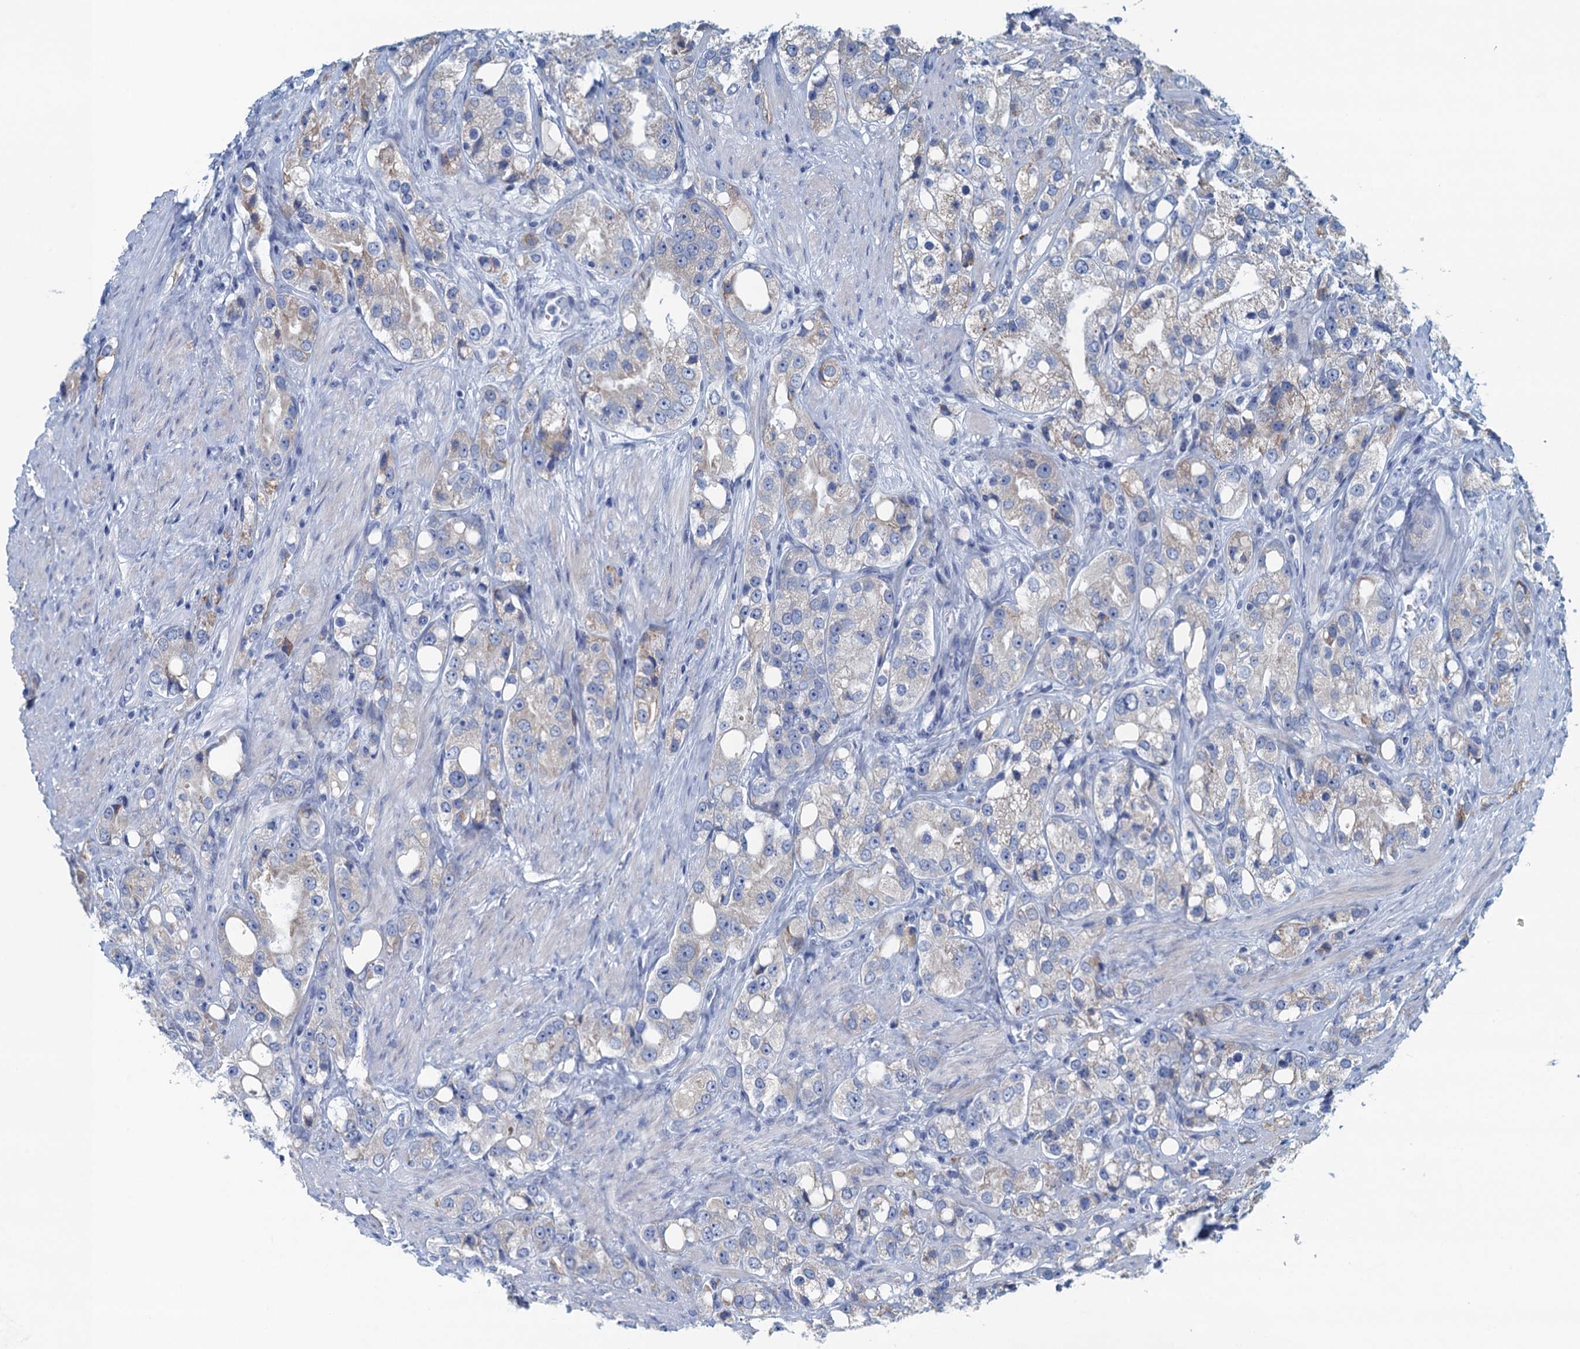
{"staining": {"intensity": "negative", "quantity": "none", "location": "none"}, "tissue": "prostate cancer", "cell_type": "Tumor cells", "image_type": "cancer", "snomed": [{"axis": "morphology", "description": "Adenocarcinoma, NOS"}, {"axis": "topography", "description": "Prostate"}], "caption": "Immunohistochemistry (IHC) micrograph of prostate cancer stained for a protein (brown), which demonstrates no staining in tumor cells.", "gene": "C10orf88", "patient": {"sex": "male", "age": 79}}